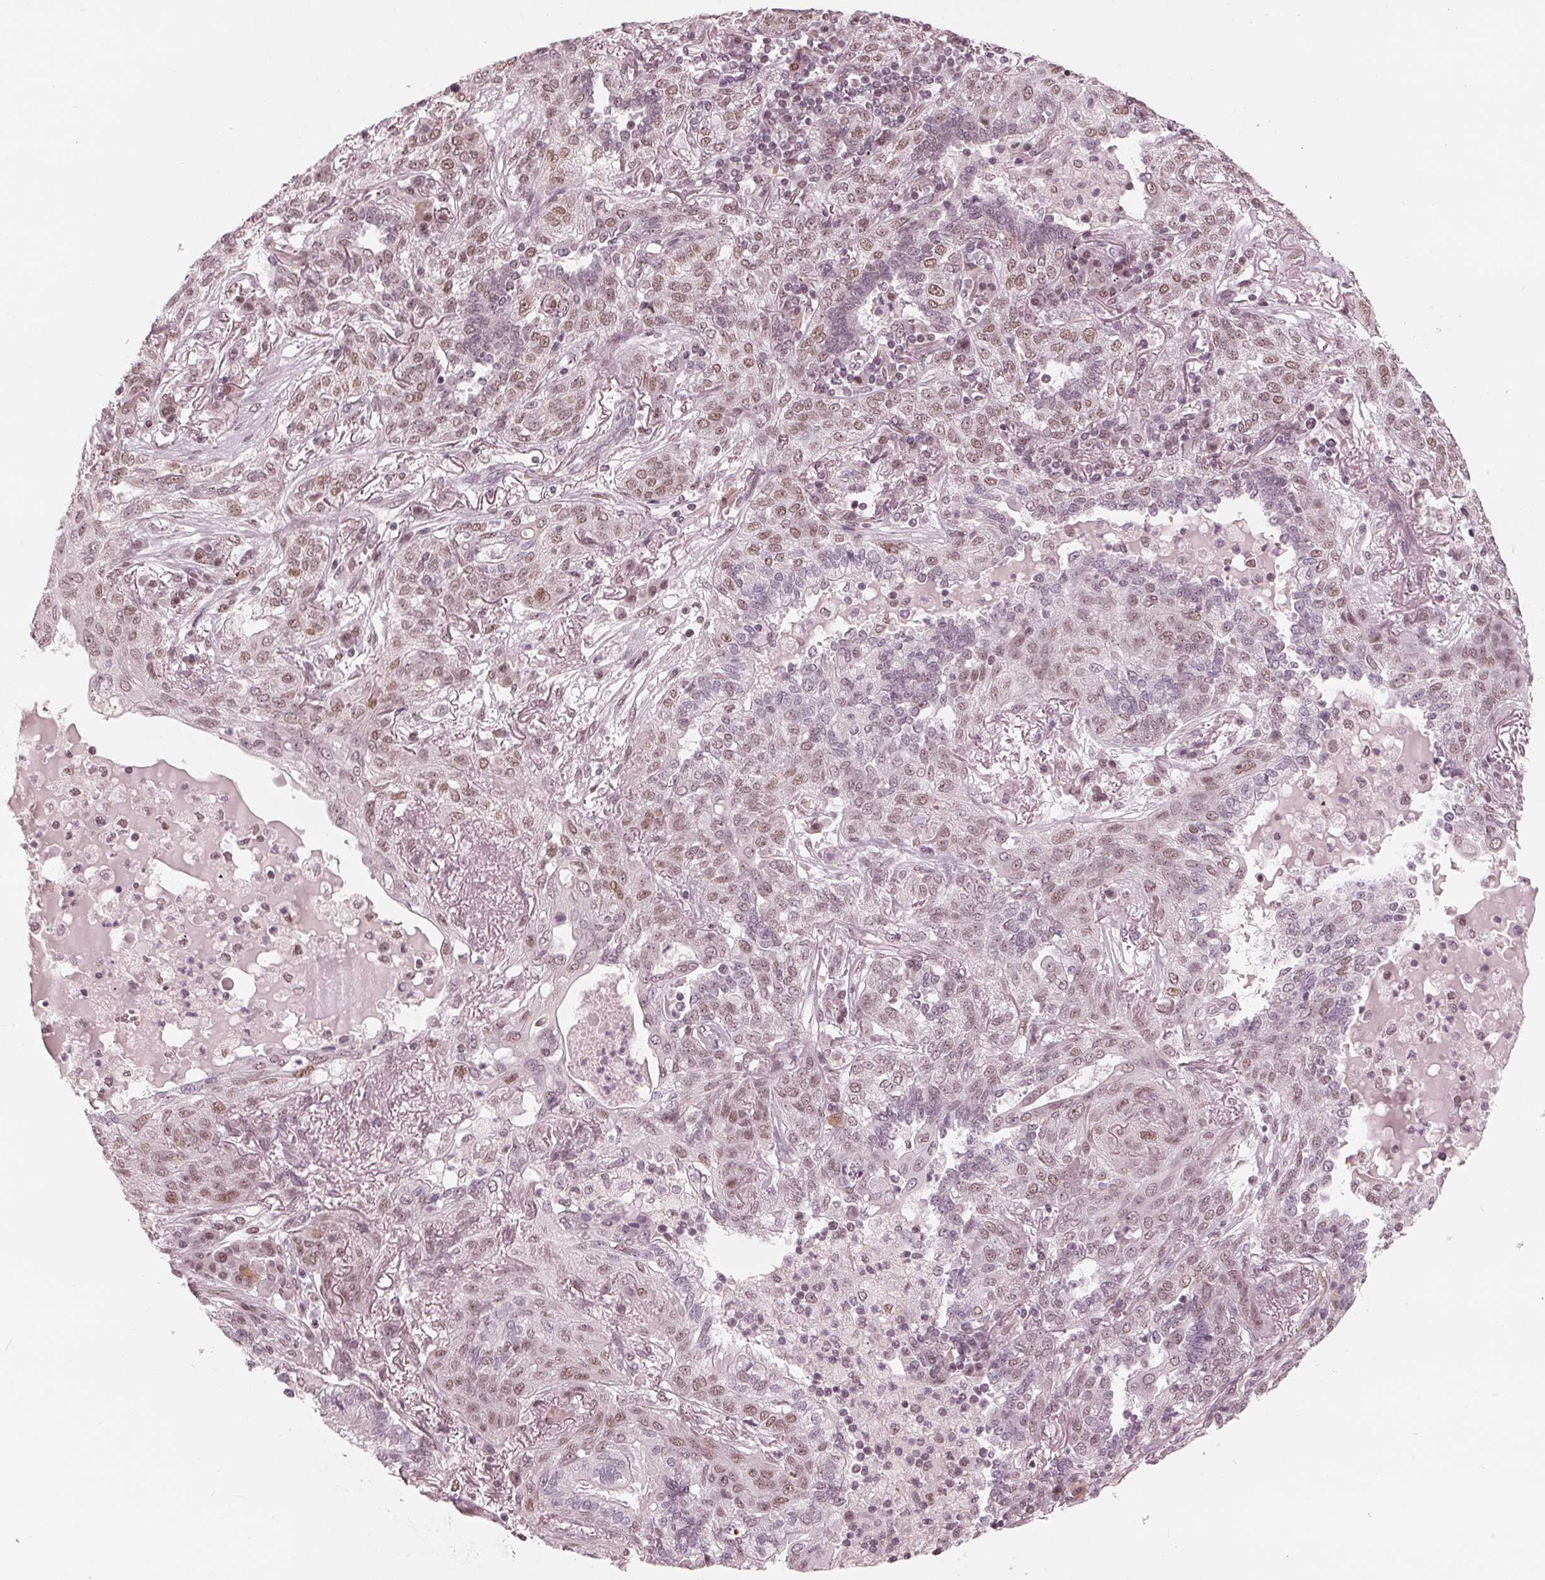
{"staining": {"intensity": "weak", "quantity": ">75%", "location": "nuclear"}, "tissue": "lung cancer", "cell_type": "Tumor cells", "image_type": "cancer", "snomed": [{"axis": "morphology", "description": "Squamous cell carcinoma, NOS"}, {"axis": "topography", "description": "Lung"}], "caption": "Squamous cell carcinoma (lung) stained with immunohistochemistry (IHC) shows weak nuclear staining in about >75% of tumor cells. (Stains: DAB in brown, nuclei in blue, Microscopy: brightfield microscopy at high magnification).", "gene": "DNMT3L", "patient": {"sex": "female", "age": 70}}